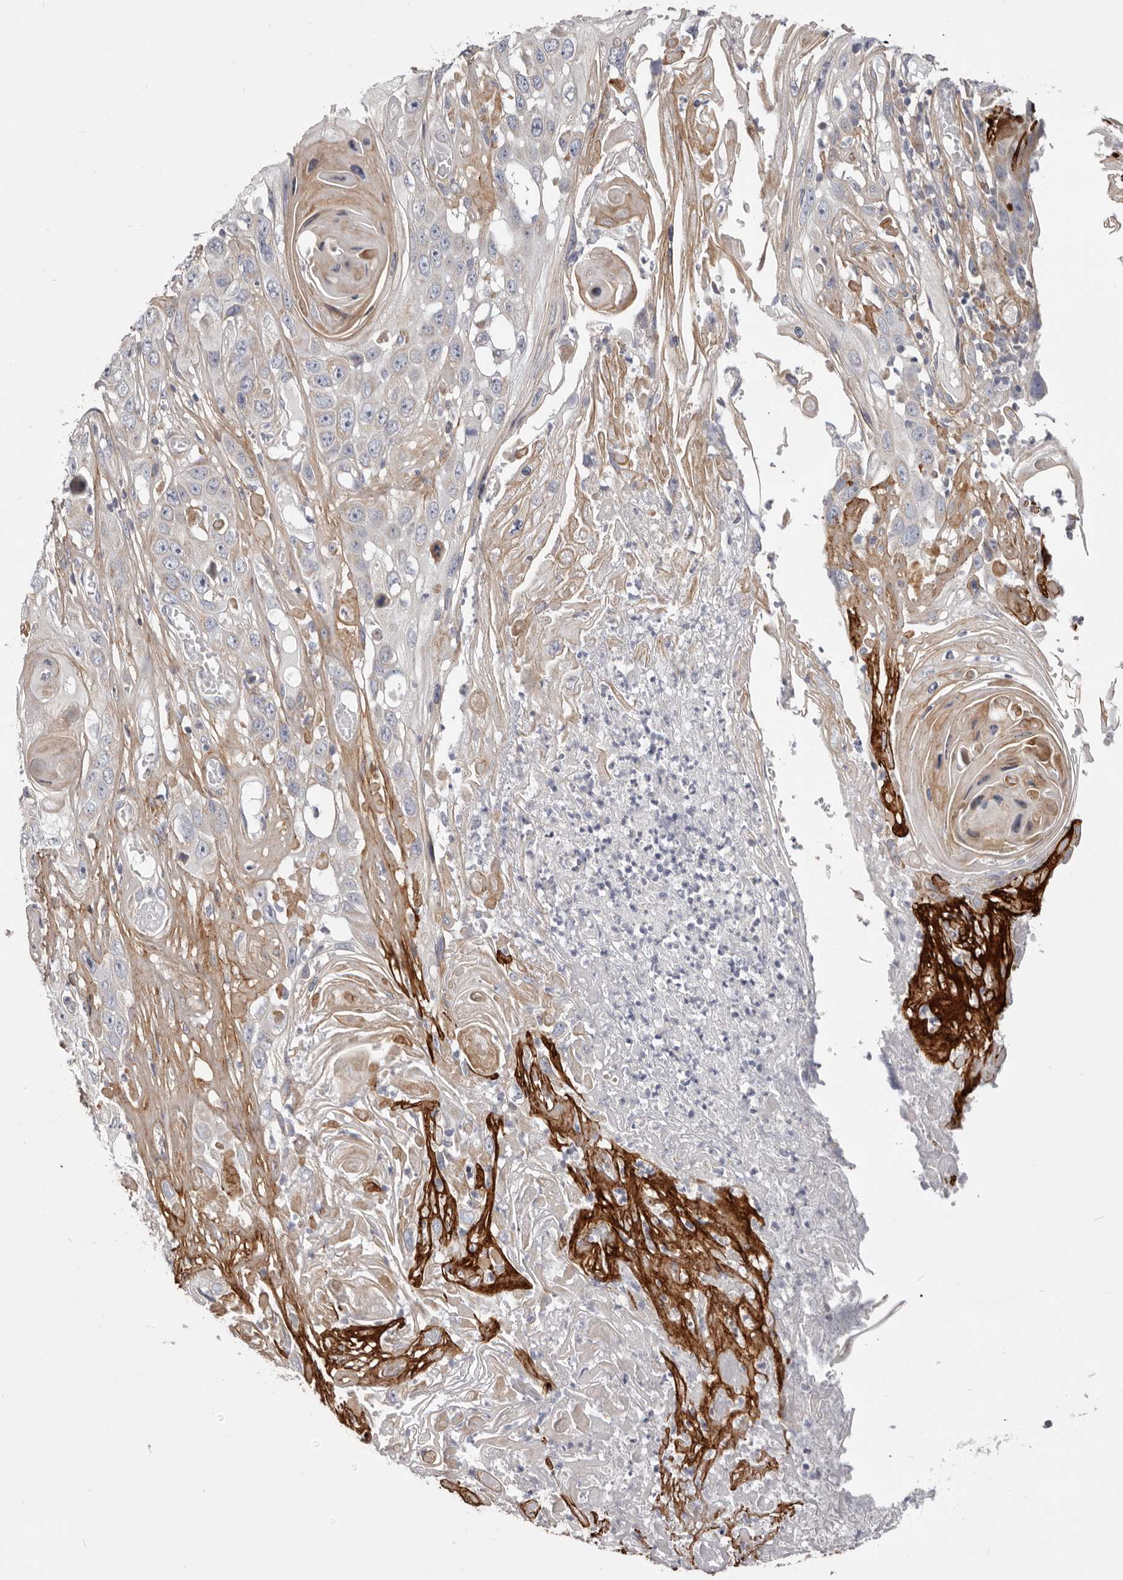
{"staining": {"intensity": "negative", "quantity": "none", "location": "none"}, "tissue": "skin cancer", "cell_type": "Tumor cells", "image_type": "cancer", "snomed": [{"axis": "morphology", "description": "Squamous cell carcinoma, NOS"}, {"axis": "topography", "description": "Skin"}], "caption": "A micrograph of human squamous cell carcinoma (skin) is negative for staining in tumor cells.", "gene": "MRPS10", "patient": {"sex": "male", "age": 55}}